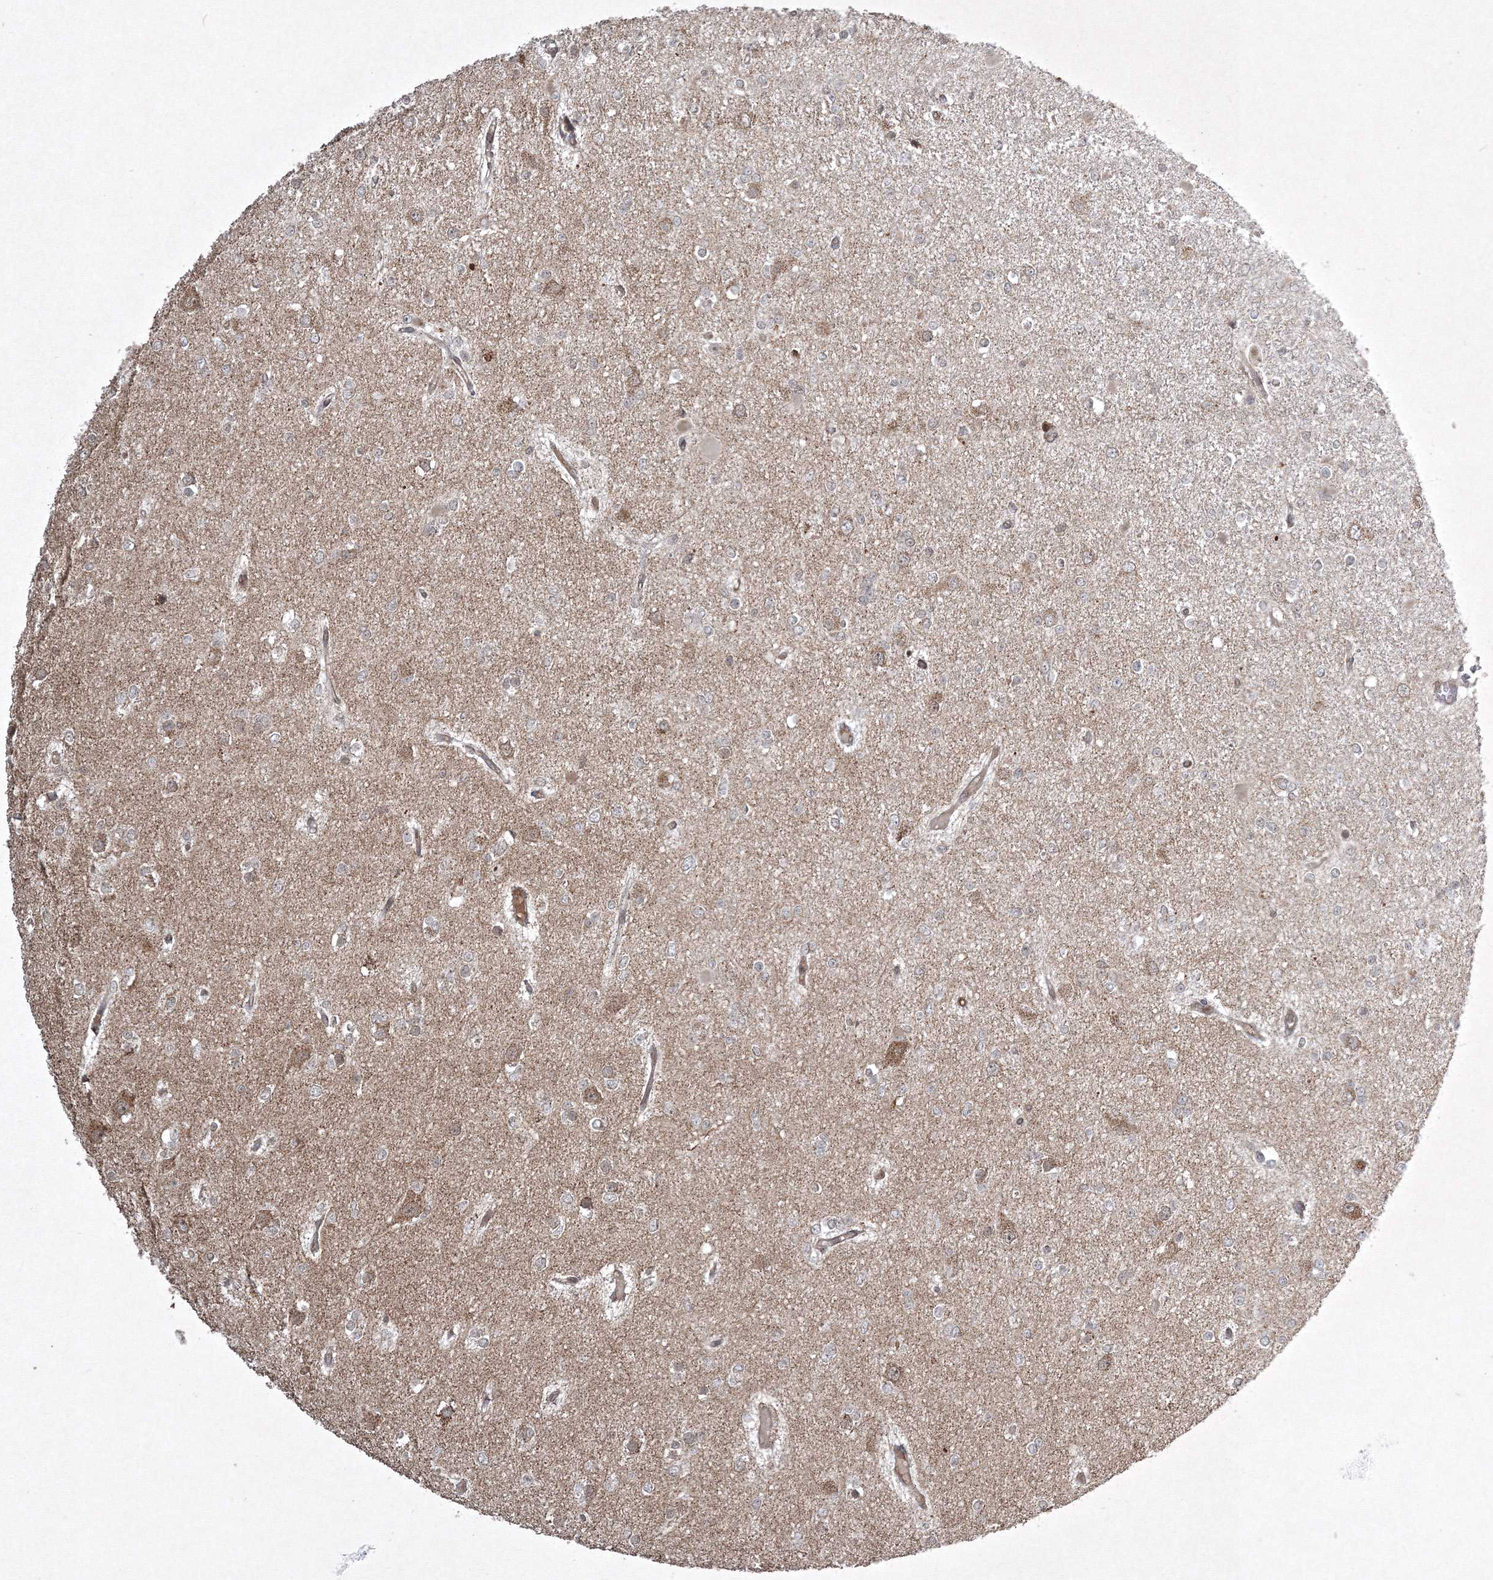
{"staining": {"intensity": "weak", "quantity": "<25%", "location": "cytoplasmic/membranous"}, "tissue": "glioma", "cell_type": "Tumor cells", "image_type": "cancer", "snomed": [{"axis": "morphology", "description": "Glioma, malignant, Low grade"}, {"axis": "topography", "description": "Brain"}], "caption": "The histopathology image shows no significant positivity in tumor cells of glioma. (DAB IHC visualized using brightfield microscopy, high magnification).", "gene": "PLTP", "patient": {"sex": "female", "age": 22}}